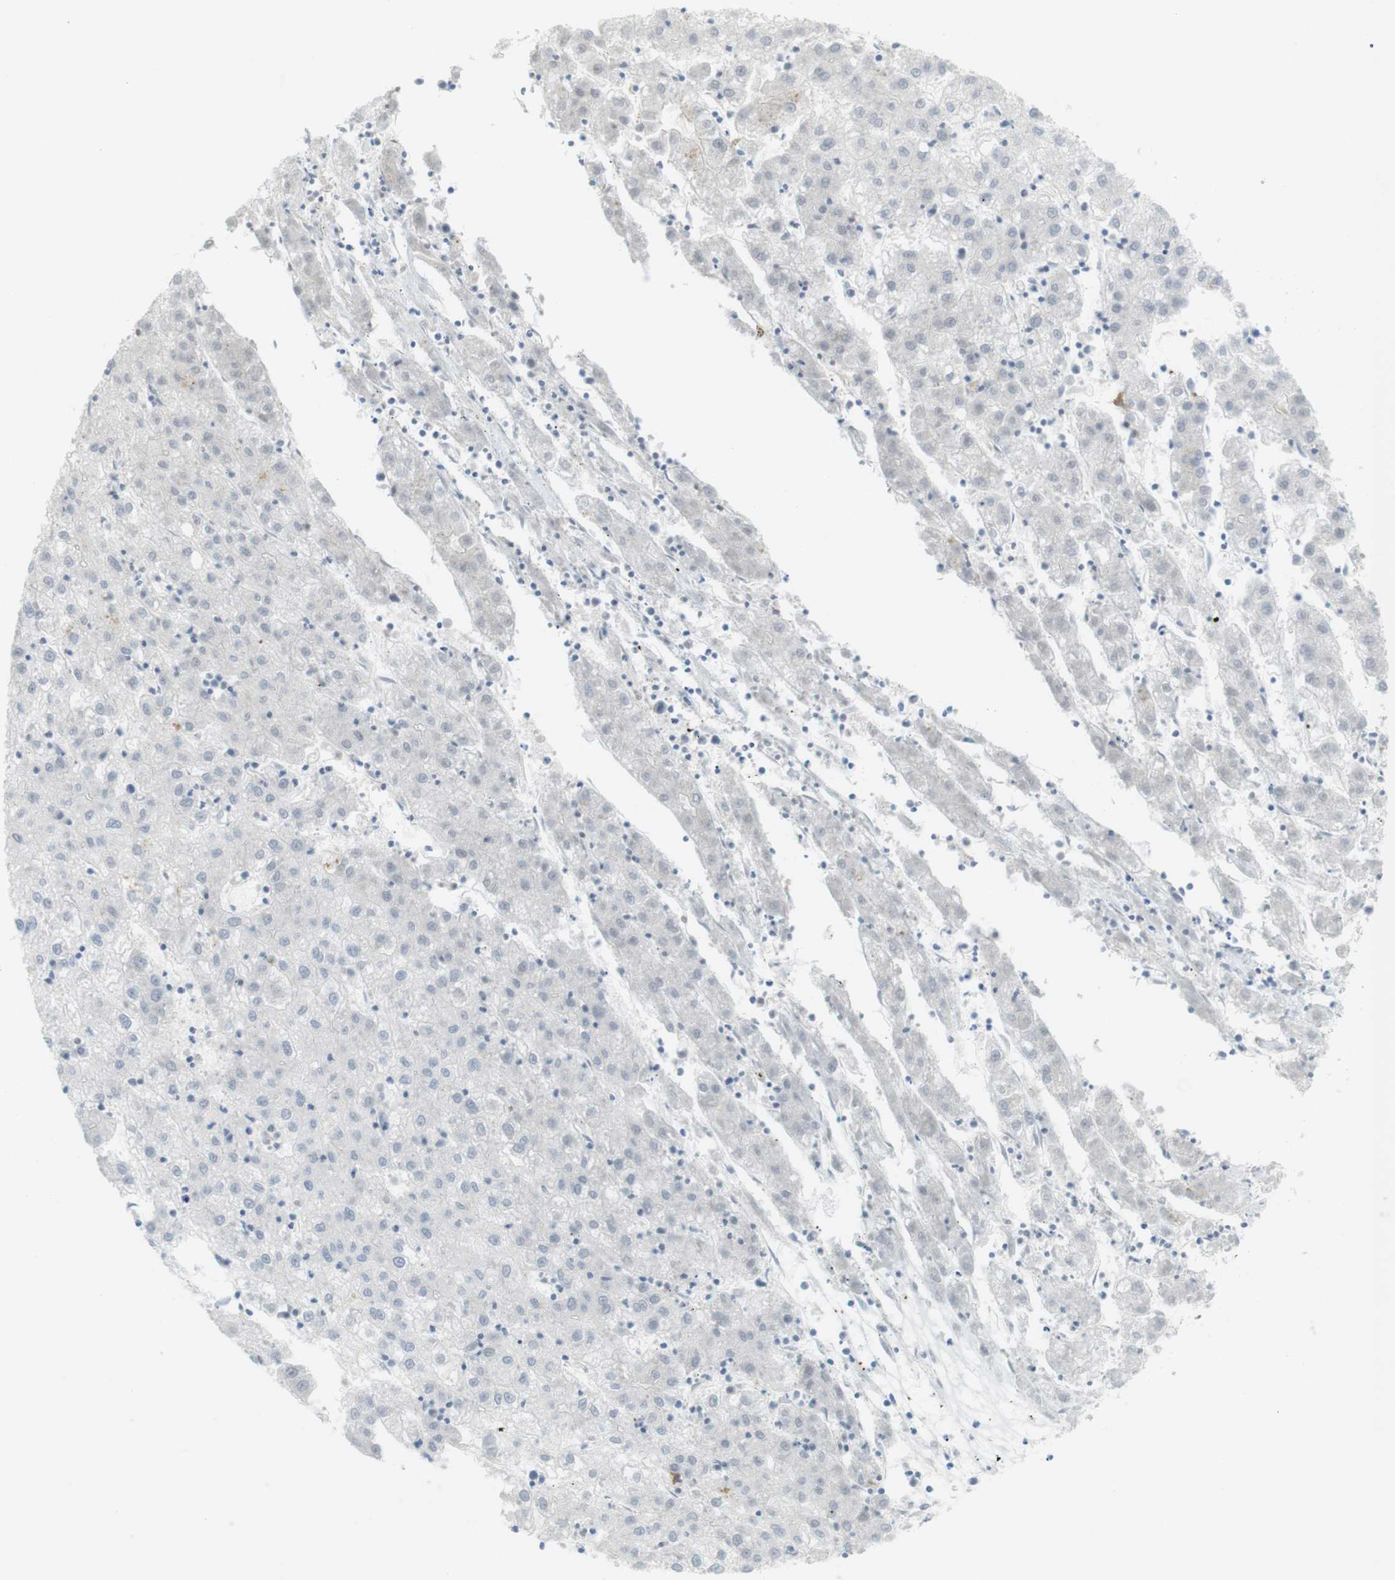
{"staining": {"intensity": "negative", "quantity": "none", "location": "none"}, "tissue": "liver cancer", "cell_type": "Tumor cells", "image_type": "cancer", "snomed": [{"axis": "morphology", "description": "Carcinoma, Hepatocellular, NOS"}, {"axis": "topography", "description": "Liver"}], "caption": "There is no significant staining in tumor cells of liver cancer.", "gene": "DMC1", "patient": {"sex": "male", "age": 72}}